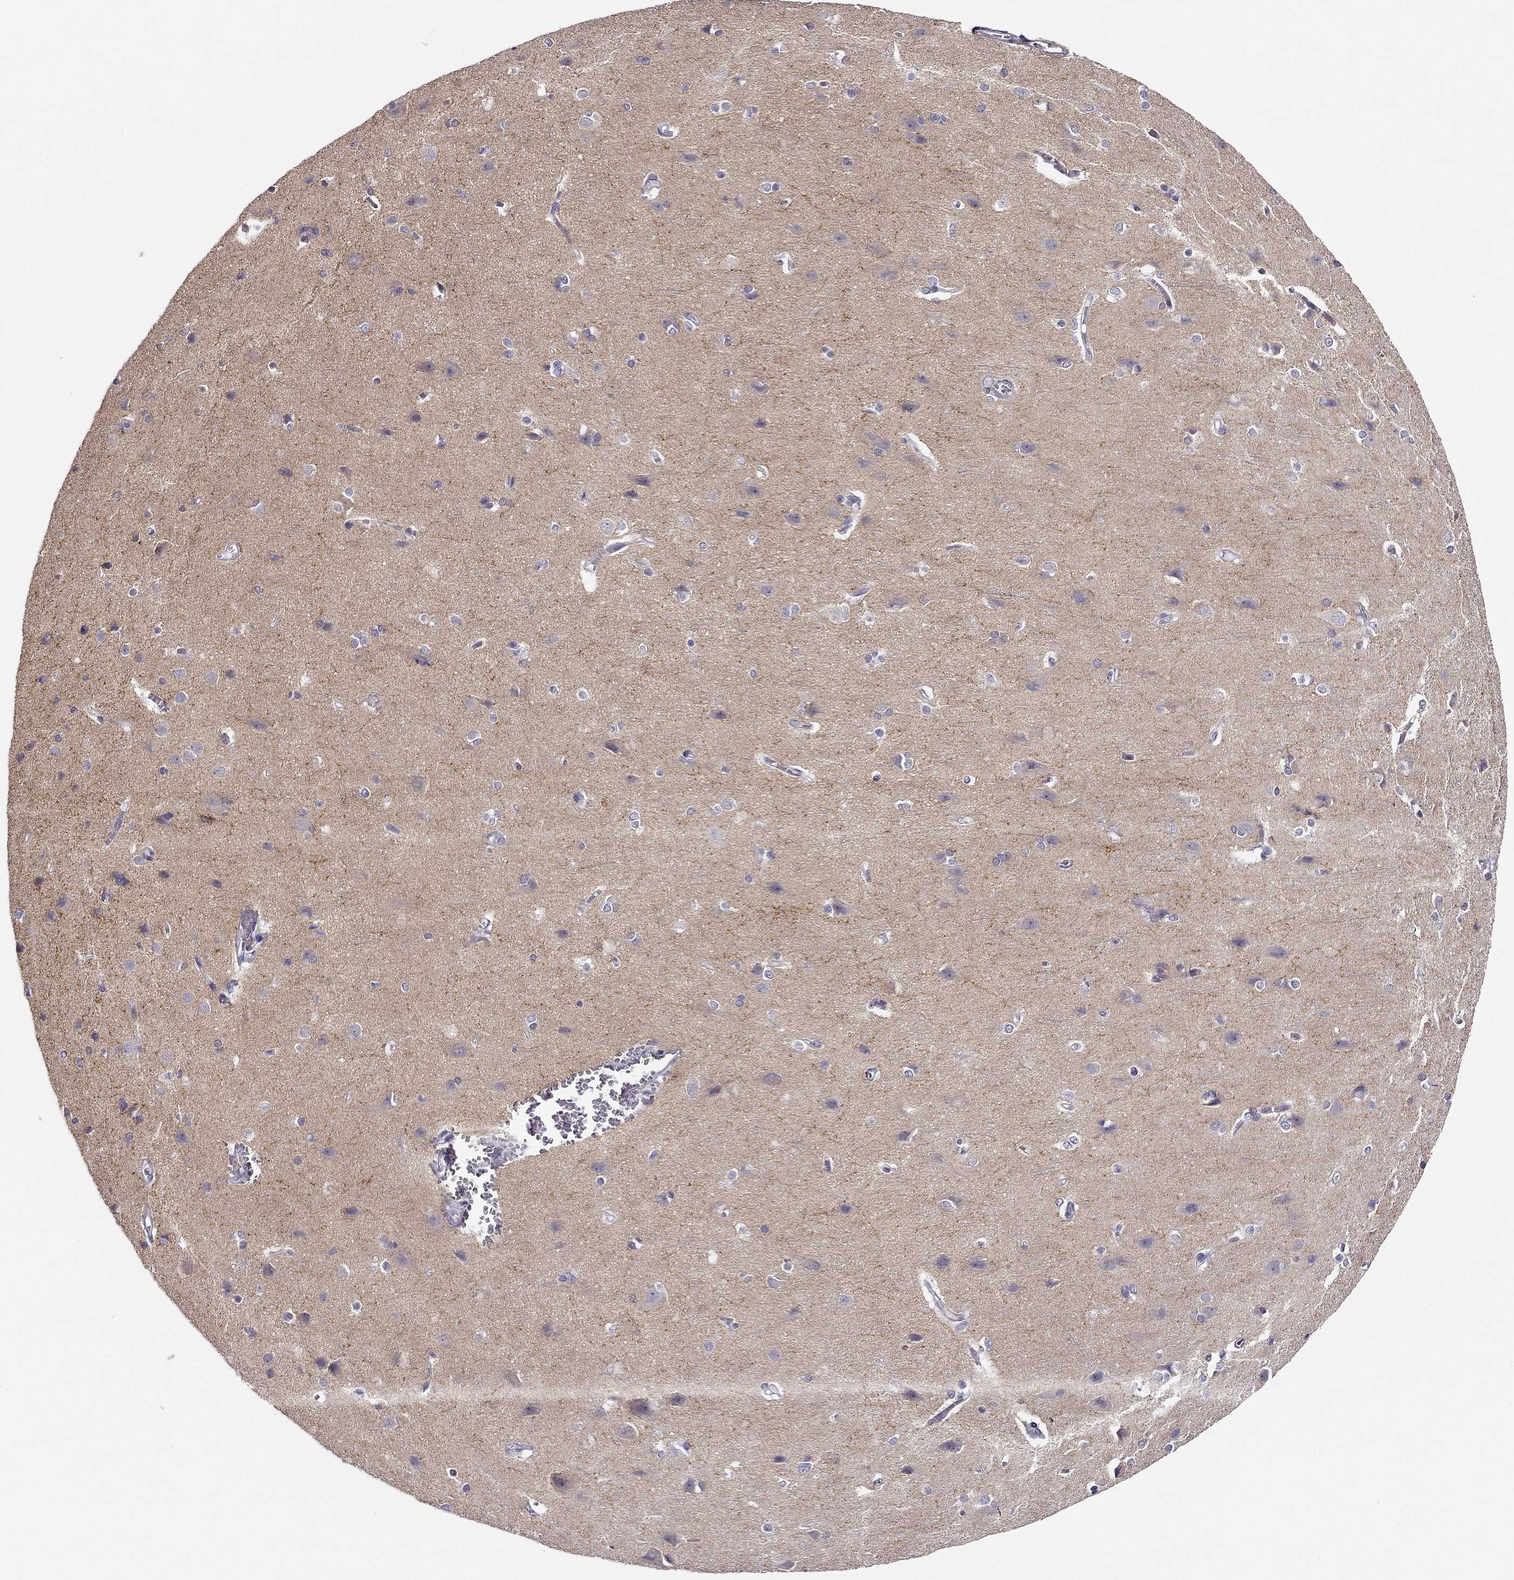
{"staining": {"intensity": "negative", "quantity": "none", "location": "none"}, "tissue": "cerebral cortex", "cell_type": "Endothelial cells", "image_type": "normal", "snomed": [{"axis": "morphology", "description": "Normal tissue, NOS"}, {"axis": "topography", "description": "Cerebral cortex"}], "caption": "The IHC photomicrograph has no significant staining in endothelial cells of cerebral cortex.", "gene": "CNR1", "patient": {"sex": "male", "age": 37}}